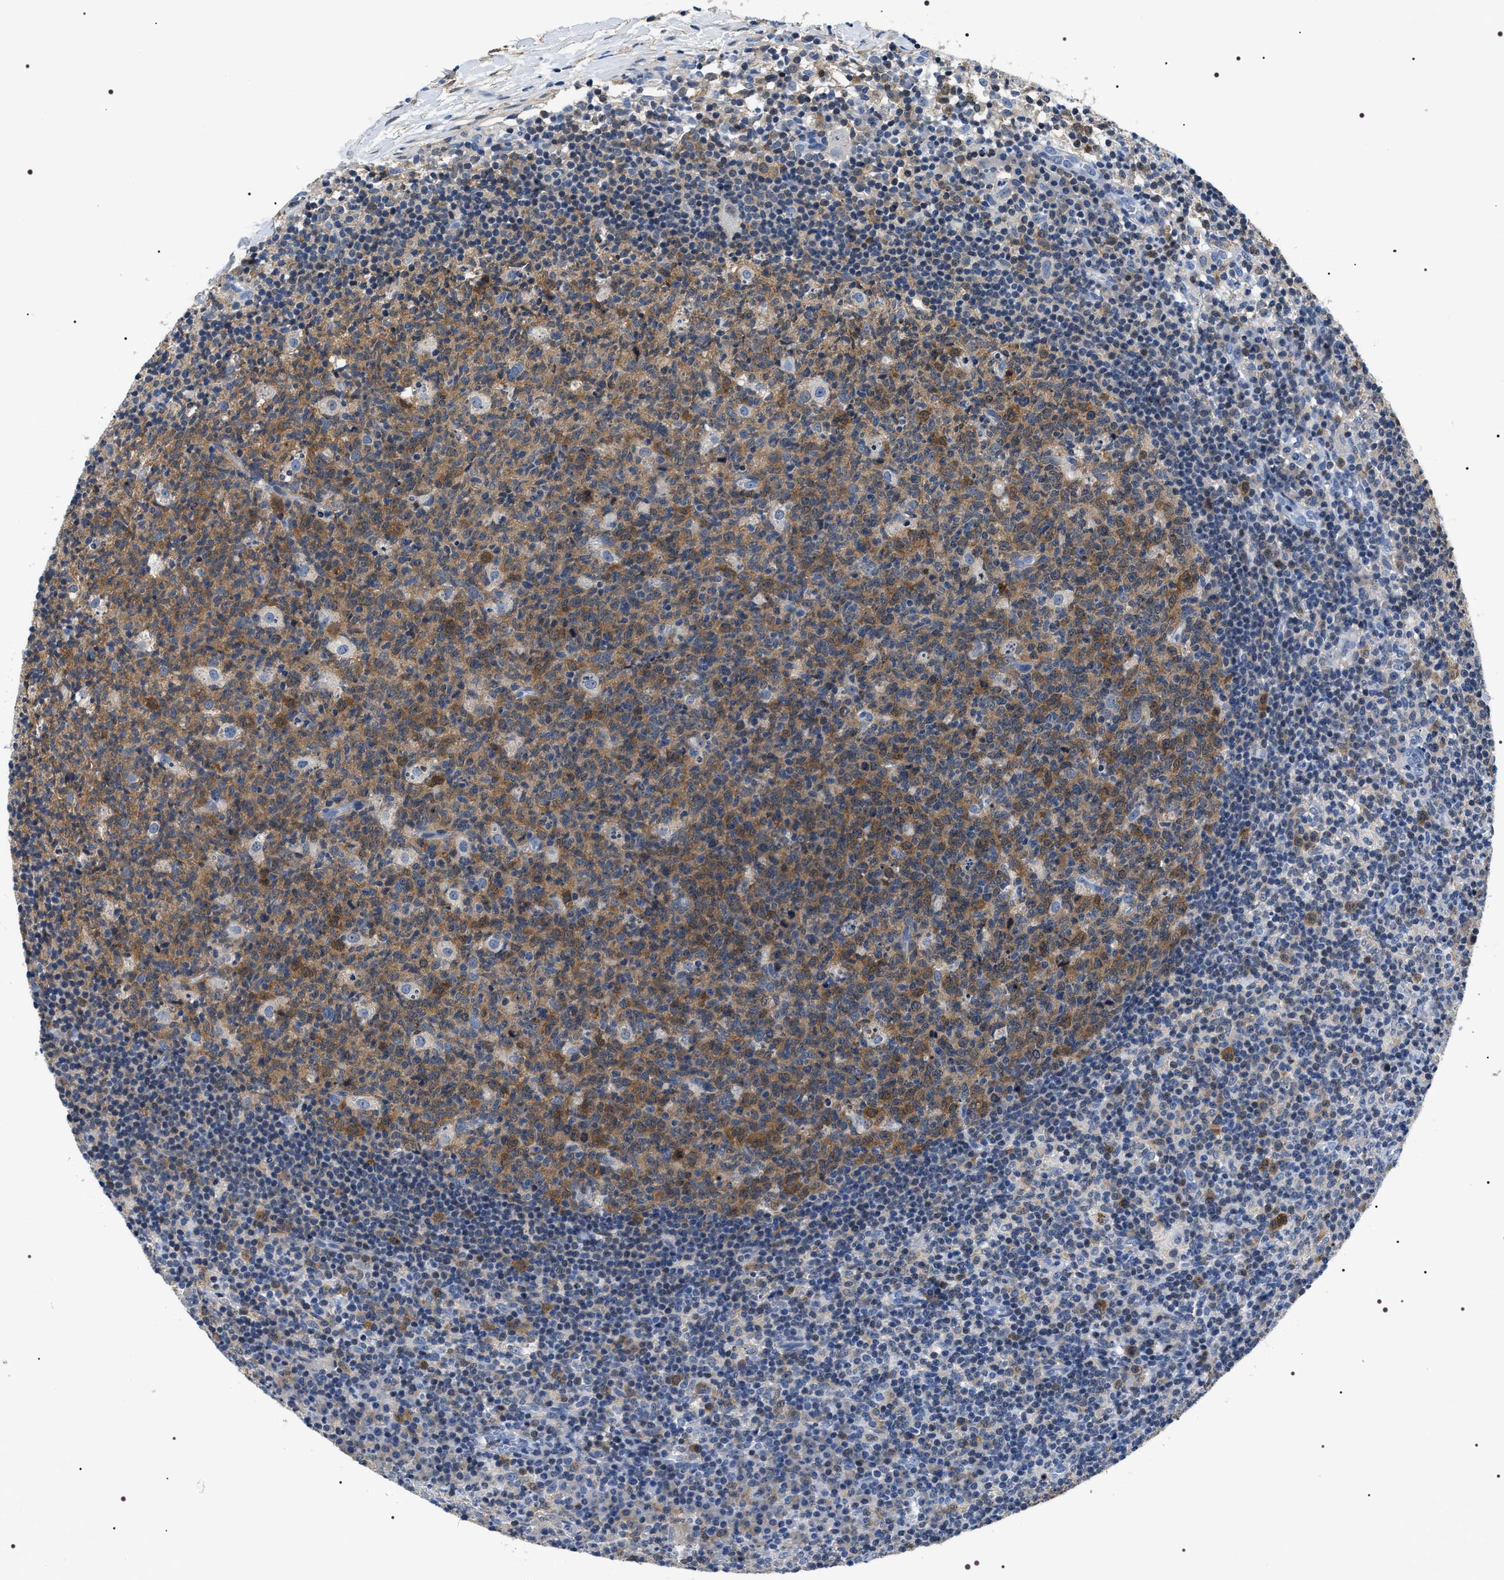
{"staining": {"intensity": "moderate", "quantity": ">75%", "location": "cytoplasmic/membranous"}, "tissue": "lymph node", "cell_type": "Germinal center cells", "image_type": "normal", "snomed": [{"axis": "morphology", "description": "Normal tissue, NOS"}, {"axis": "morphology", "description": "Inflammation, NOS"}, {"axis": "topography", "description": "Lymph node"}], "caption": "Immunohistochemistry (IHC) of unremarkable lymph node demonstrates medium levels of moderate cytoplasmic/membranous positivity in about >75% of germinal center cells. The protein of interest is shown in brown color, while the nuclei are stained blue.", "gene": "BAG2", "patient": {"sex": "male", "age": 55}}